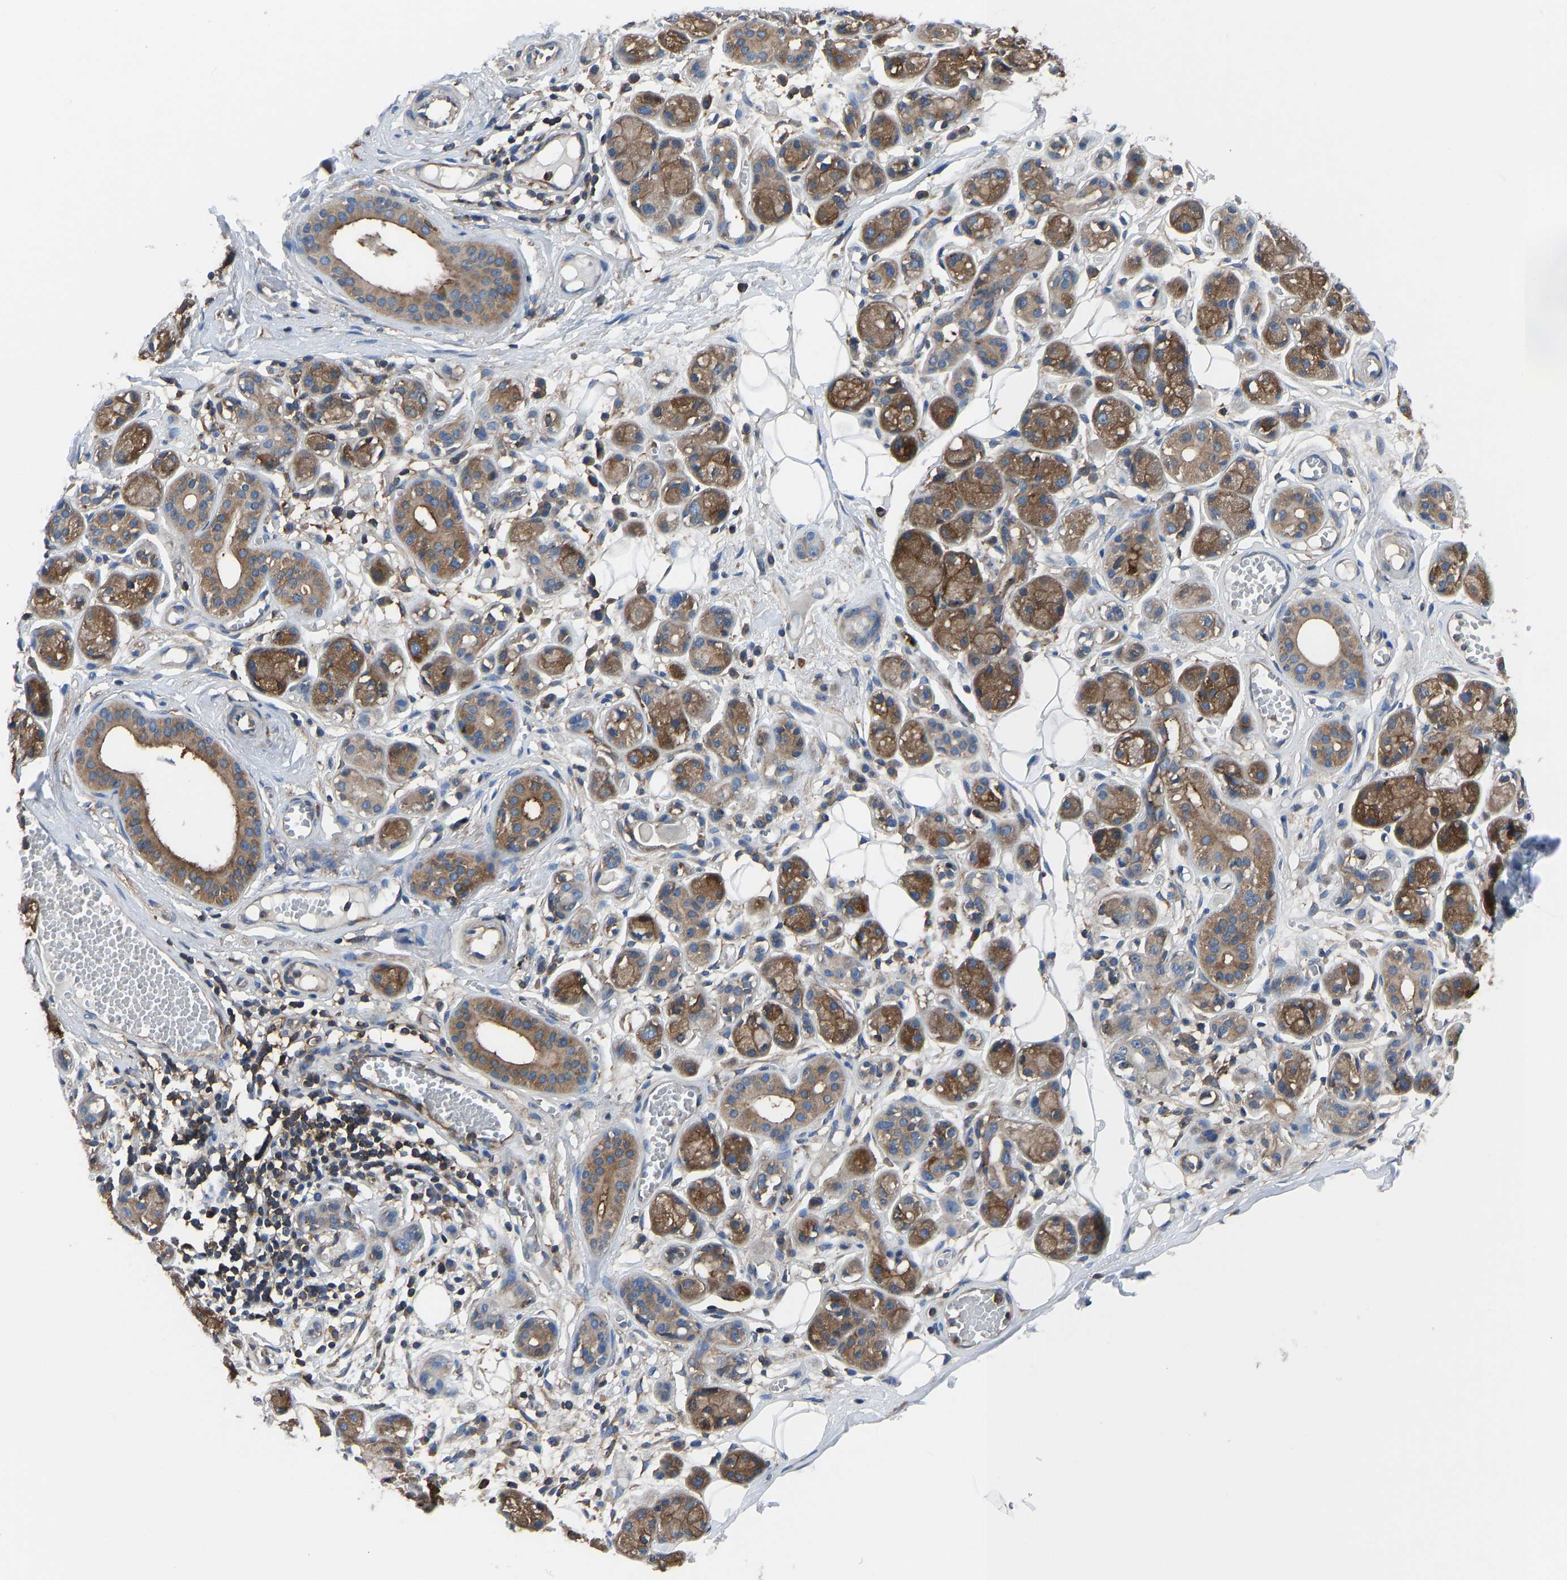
{"staining": {"intensity": "negative", "quantity": "none", "location": "none"}, "tissue": "adipose tissue", "cell_type": "Adipocytes", "image_type": "normal", "snomed": [{"axis": "morphology", "description": "Normal tissue, NOS"}, {"axis": "morphology", "description": "Inflammation, NOS"}, {"axis": "topography", "description": "Salivary gland"}, {"axis": "topography", "description": "Peripheral nerve tissue"}], "caption": "Histopathology image shows no significant protein expression in adipocytes of unremarkable adipose tissue. Nuclei are stained in blue.", "gene": "PRKAR1A", "patient": {"sex": "female", "age": 75}}